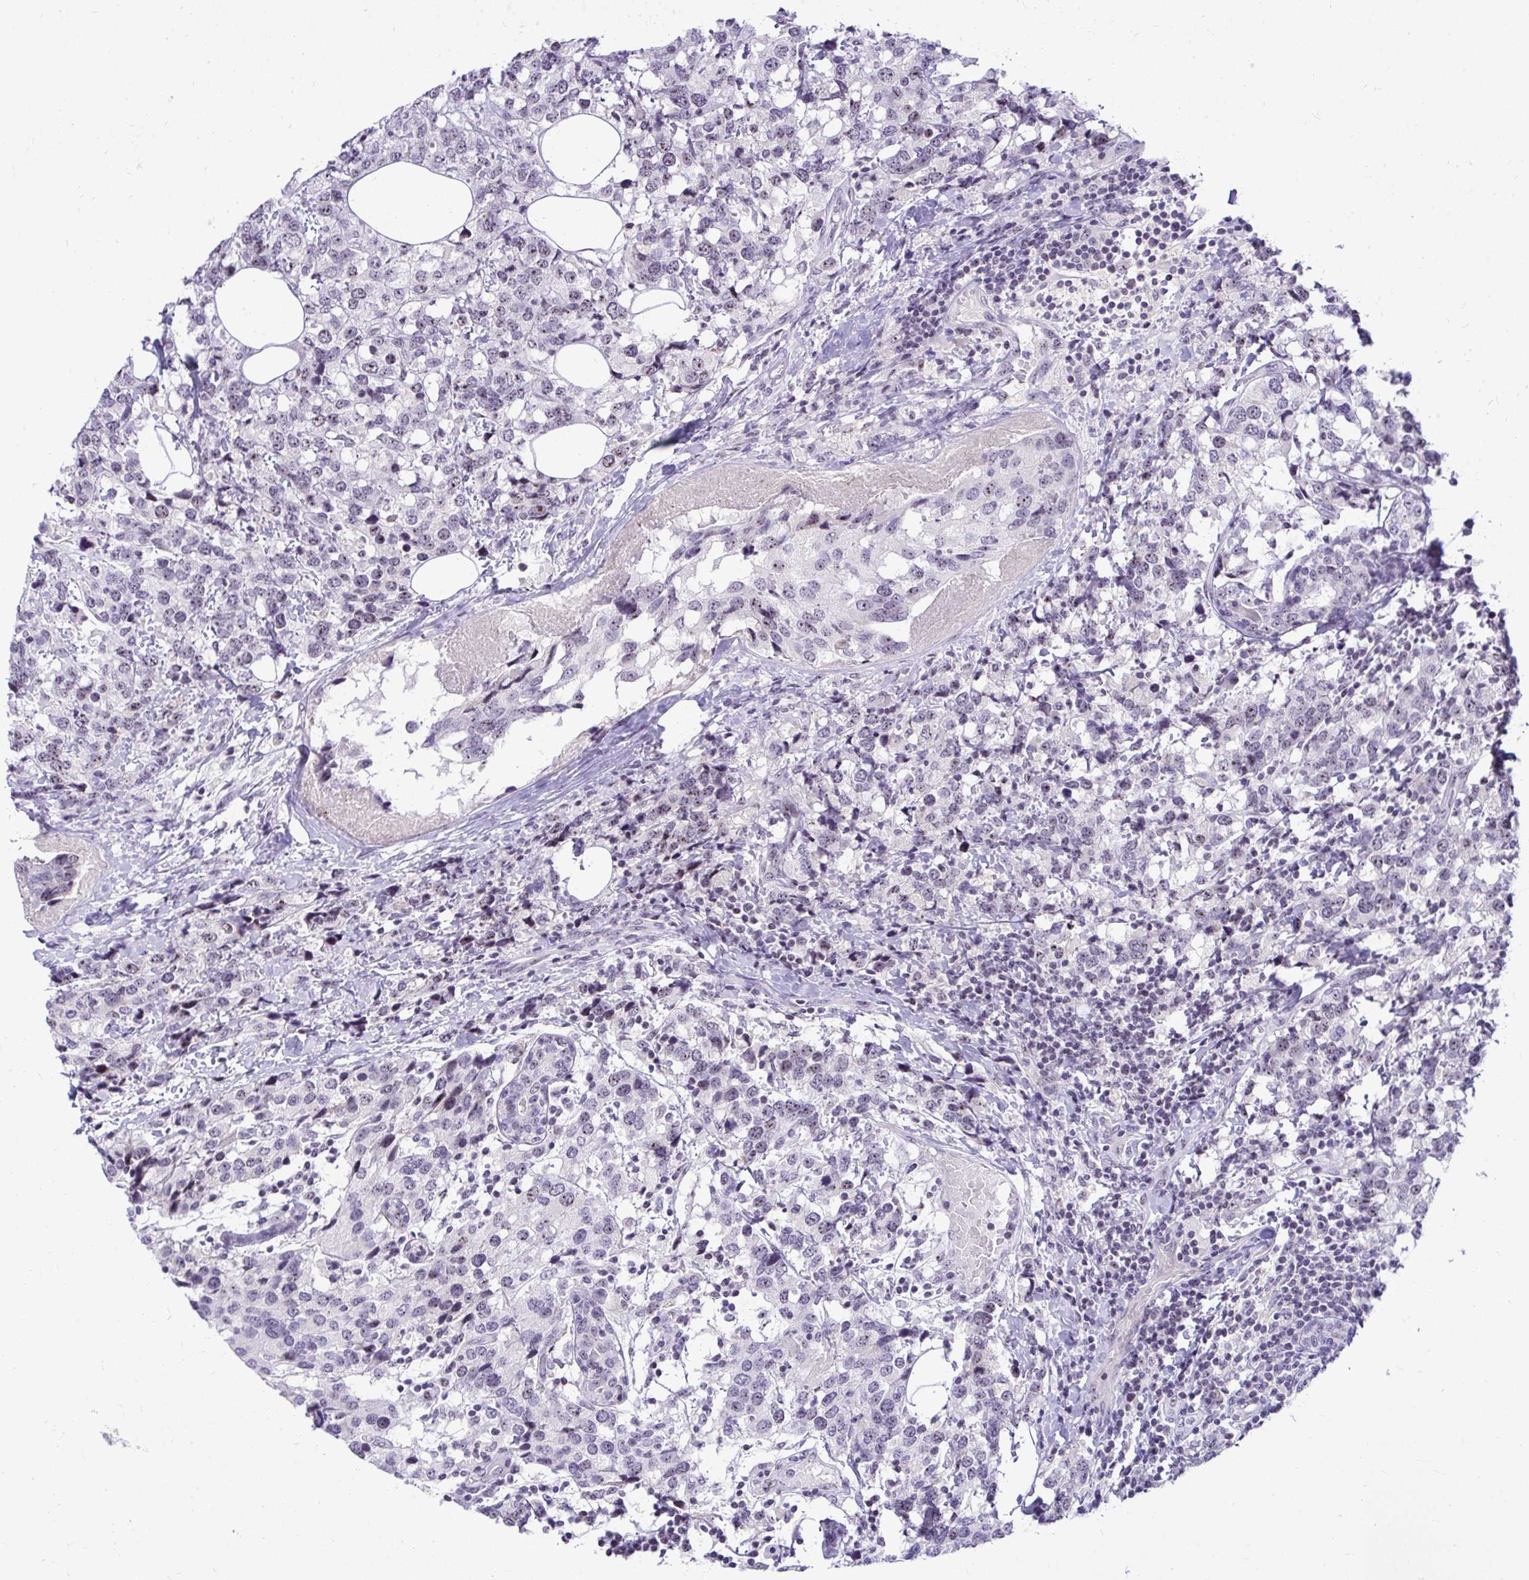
{"staining": {"intensity": "negative", "quantity": "none", "location": "none"}, "tissue": "breast cancer", "cell_type": "Tumor cells", "image_type": "cancer", "snomed": [{"axis": "morphology", "description": "Lobular carcinoma"}, {"axis": "topography", "description": "Breast"}], "caption": "The immunohistochemistry image has no significant positivity in tumor cells of breast cancer tissue.", "gene": "NIFK", "patient": {"sex": "female", "age": 59}}